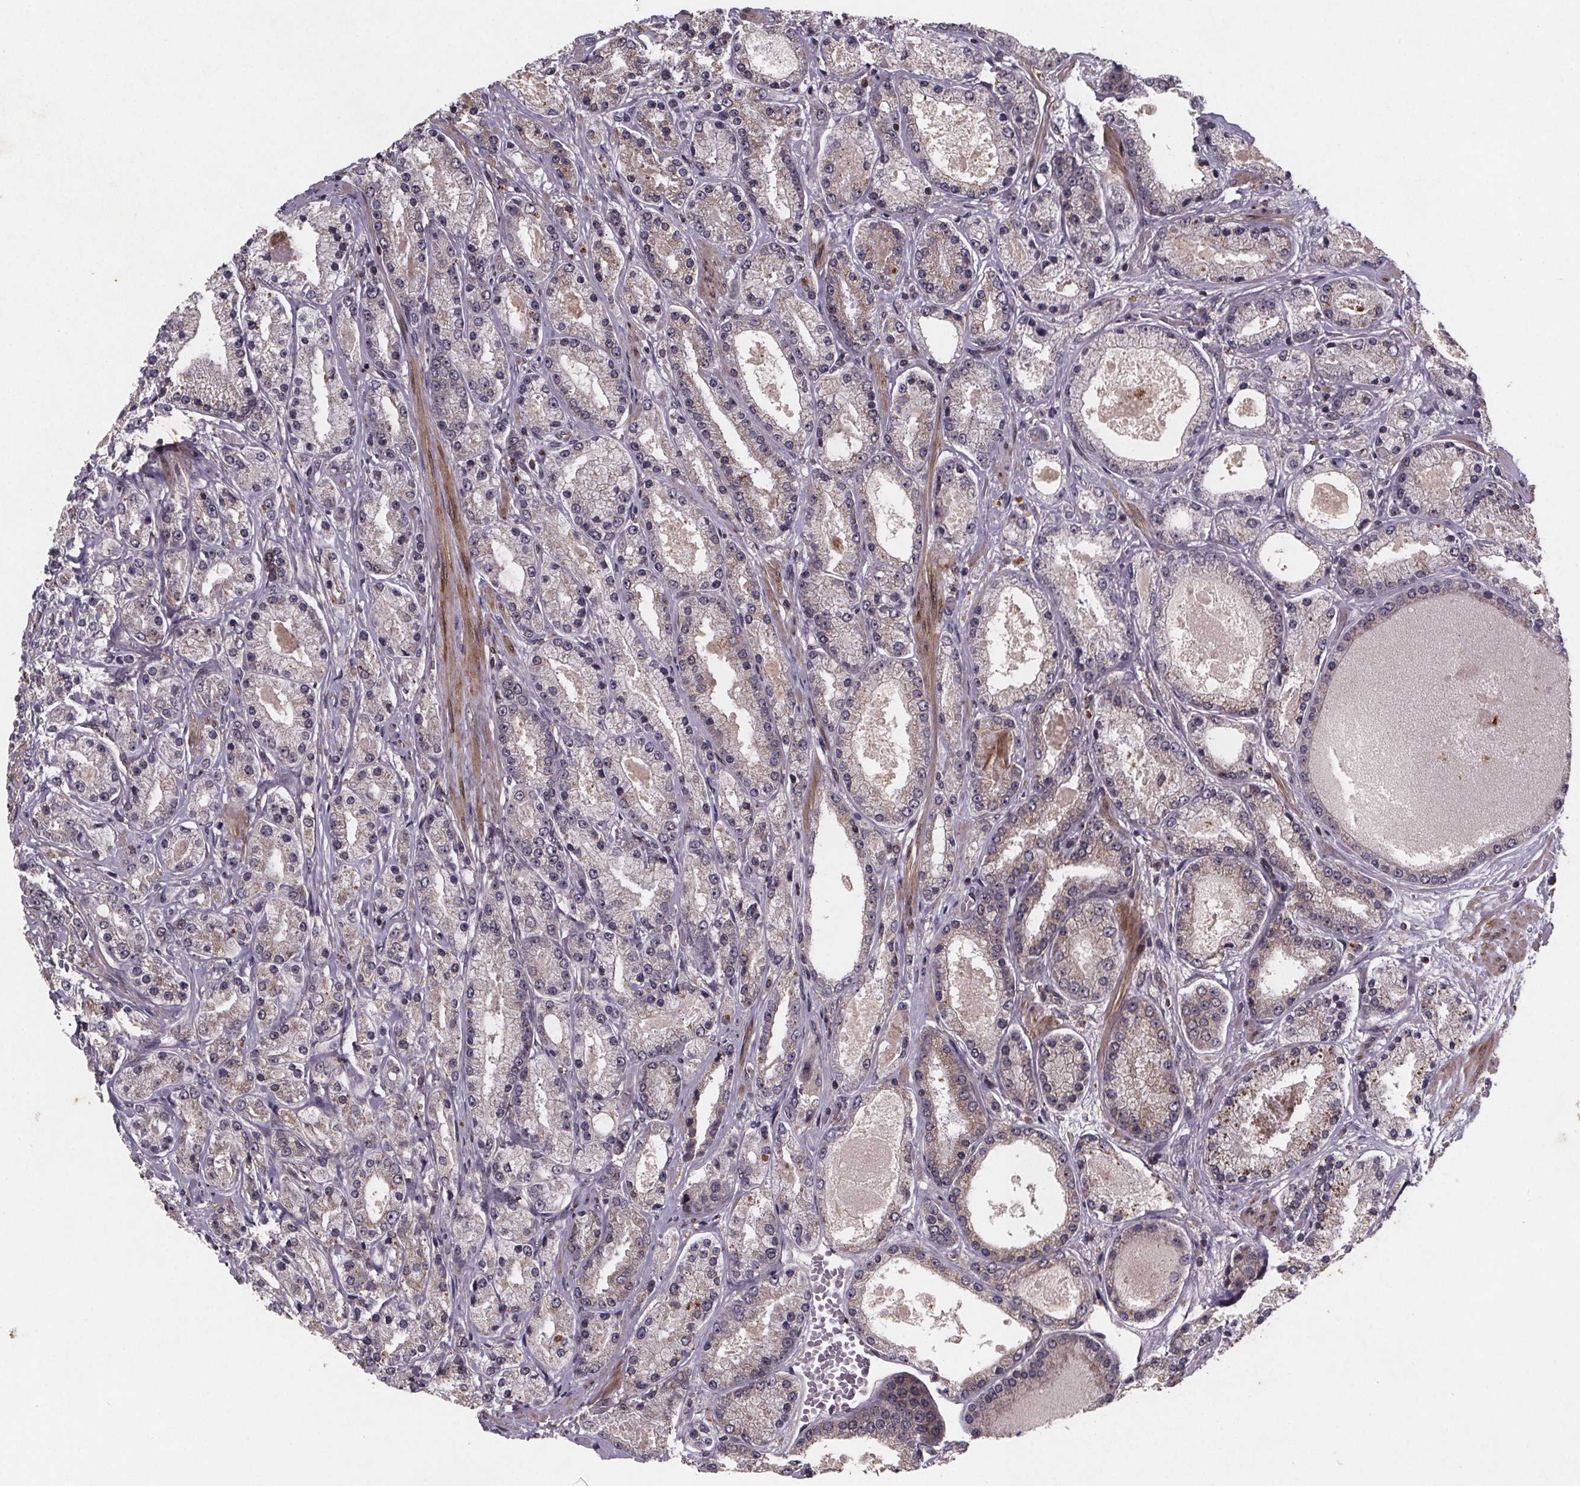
{"staining": {"intensity": "weak", "quantity": "<25%", "location": "cytoplasmic/membranous"}, "tissue": "prostate cancer", "cell_type": "Tumor cells", "image_type": "cancer", "snomed": [{"axis": "morphology", "description": "Adenocarcinoma, High grade"}, {"axis": "topography", "description": "Prostate"}], "caption": "This photomicrograph is of prostate cancer stained with immunohistochemistry to label a protein in brown with the nuclei are counter-stained blue. There is no positivity in tumor cells.", "gene": "PIERCE2", "patient": {"sex": "male", "age": 67}}